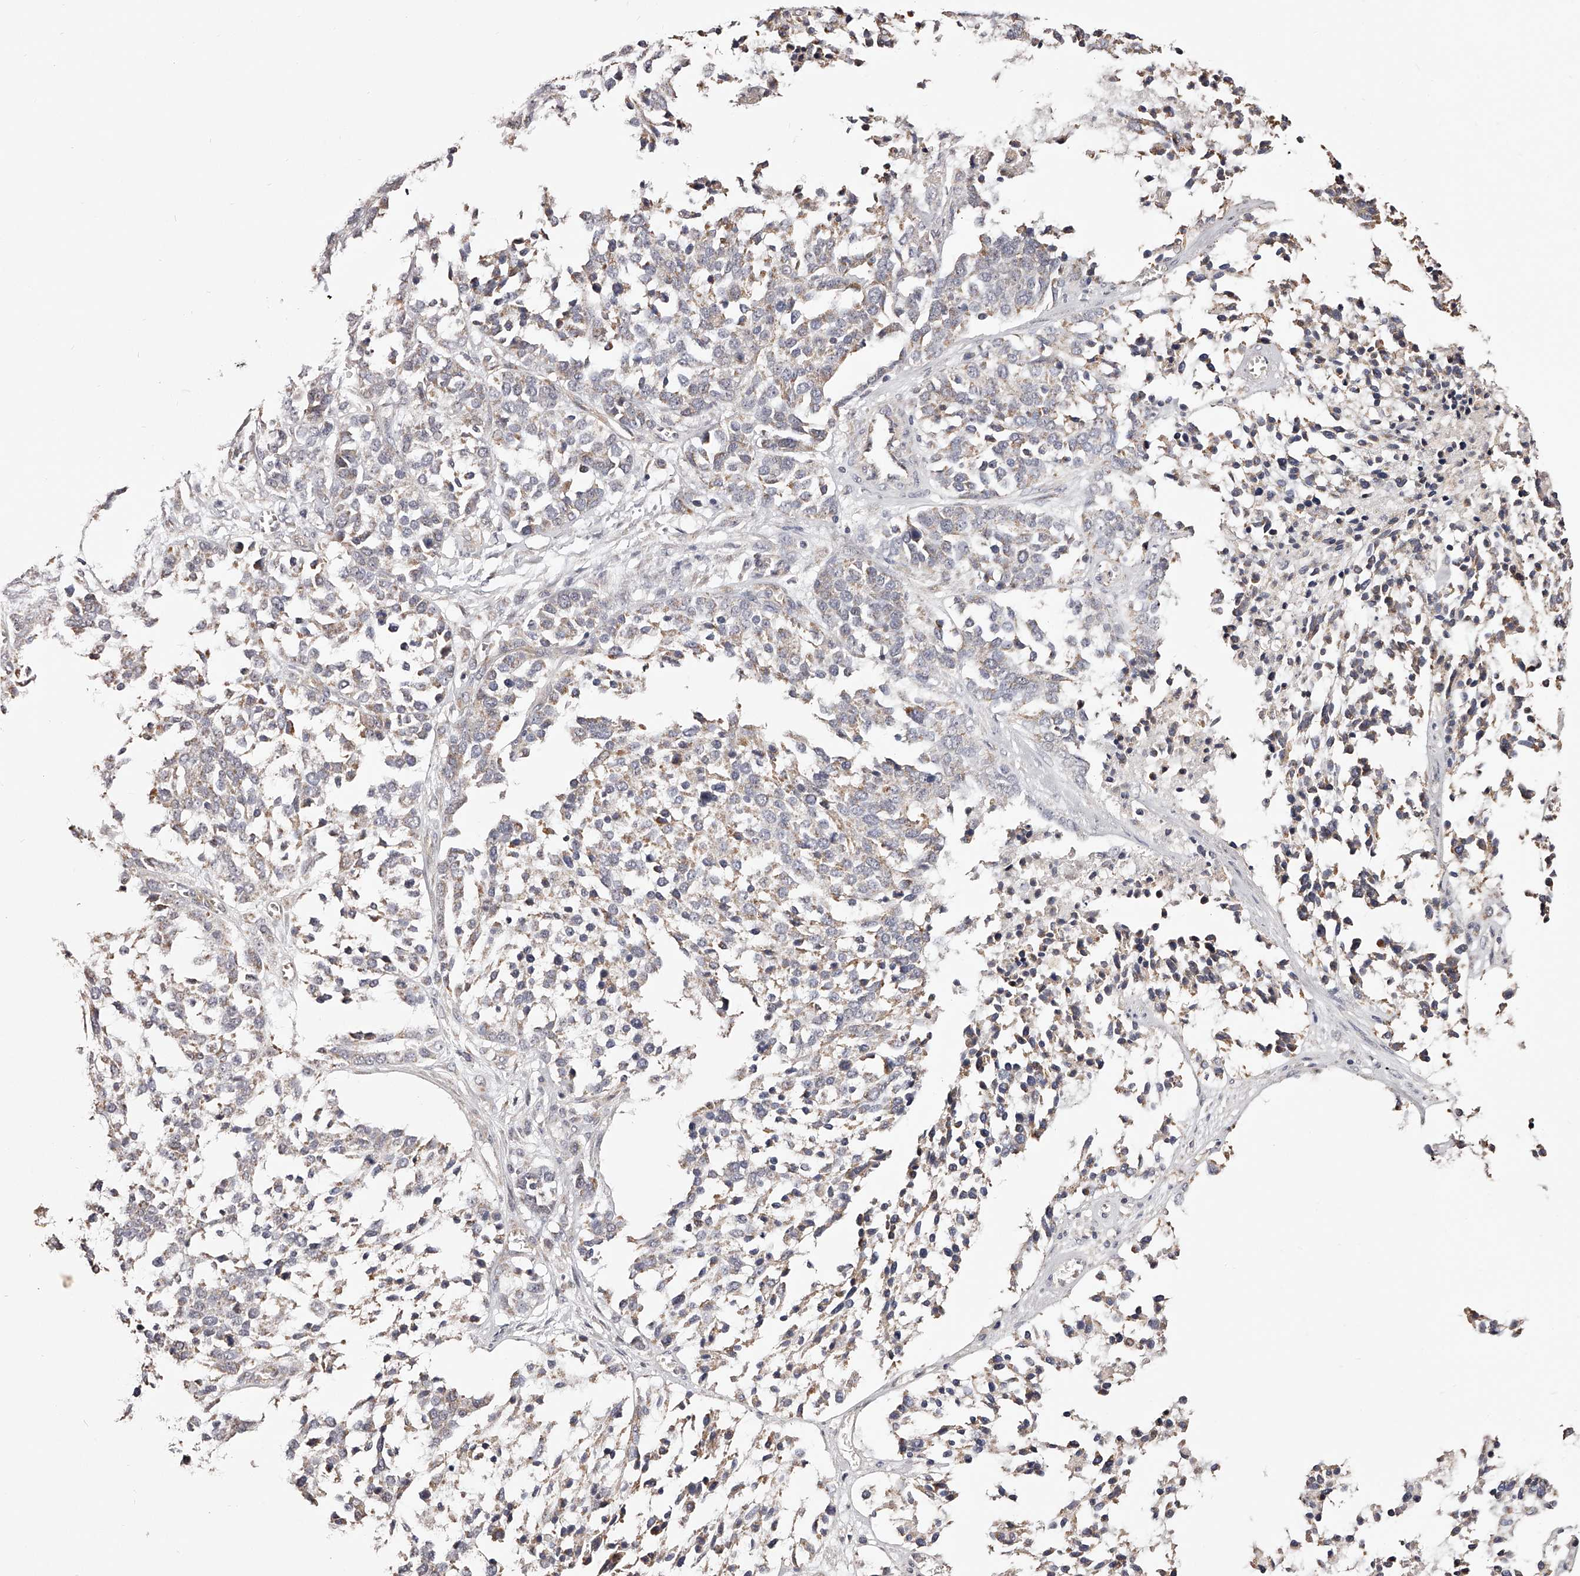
{"staining": {"intensity": "negative", "quantity": "none", "location": "none"}, "tissue": "ovarian cancer", "cell_type": "Tumor cells", "image_type": "cancer", "snomed": [{"axis": "morphology", "description": "Cystadenocarcinoma, serous, NOS"}, {"axis": "topography", "description": "Ovary"}], "caption": "This is an immunohistochemistry (IHC) photomicrograph of ovarian cancer (serous cystadenocarcinoma). There is no expression in tumor cells.", "gene": "USP21", "patient": {"sex": "female", "age": 44}}